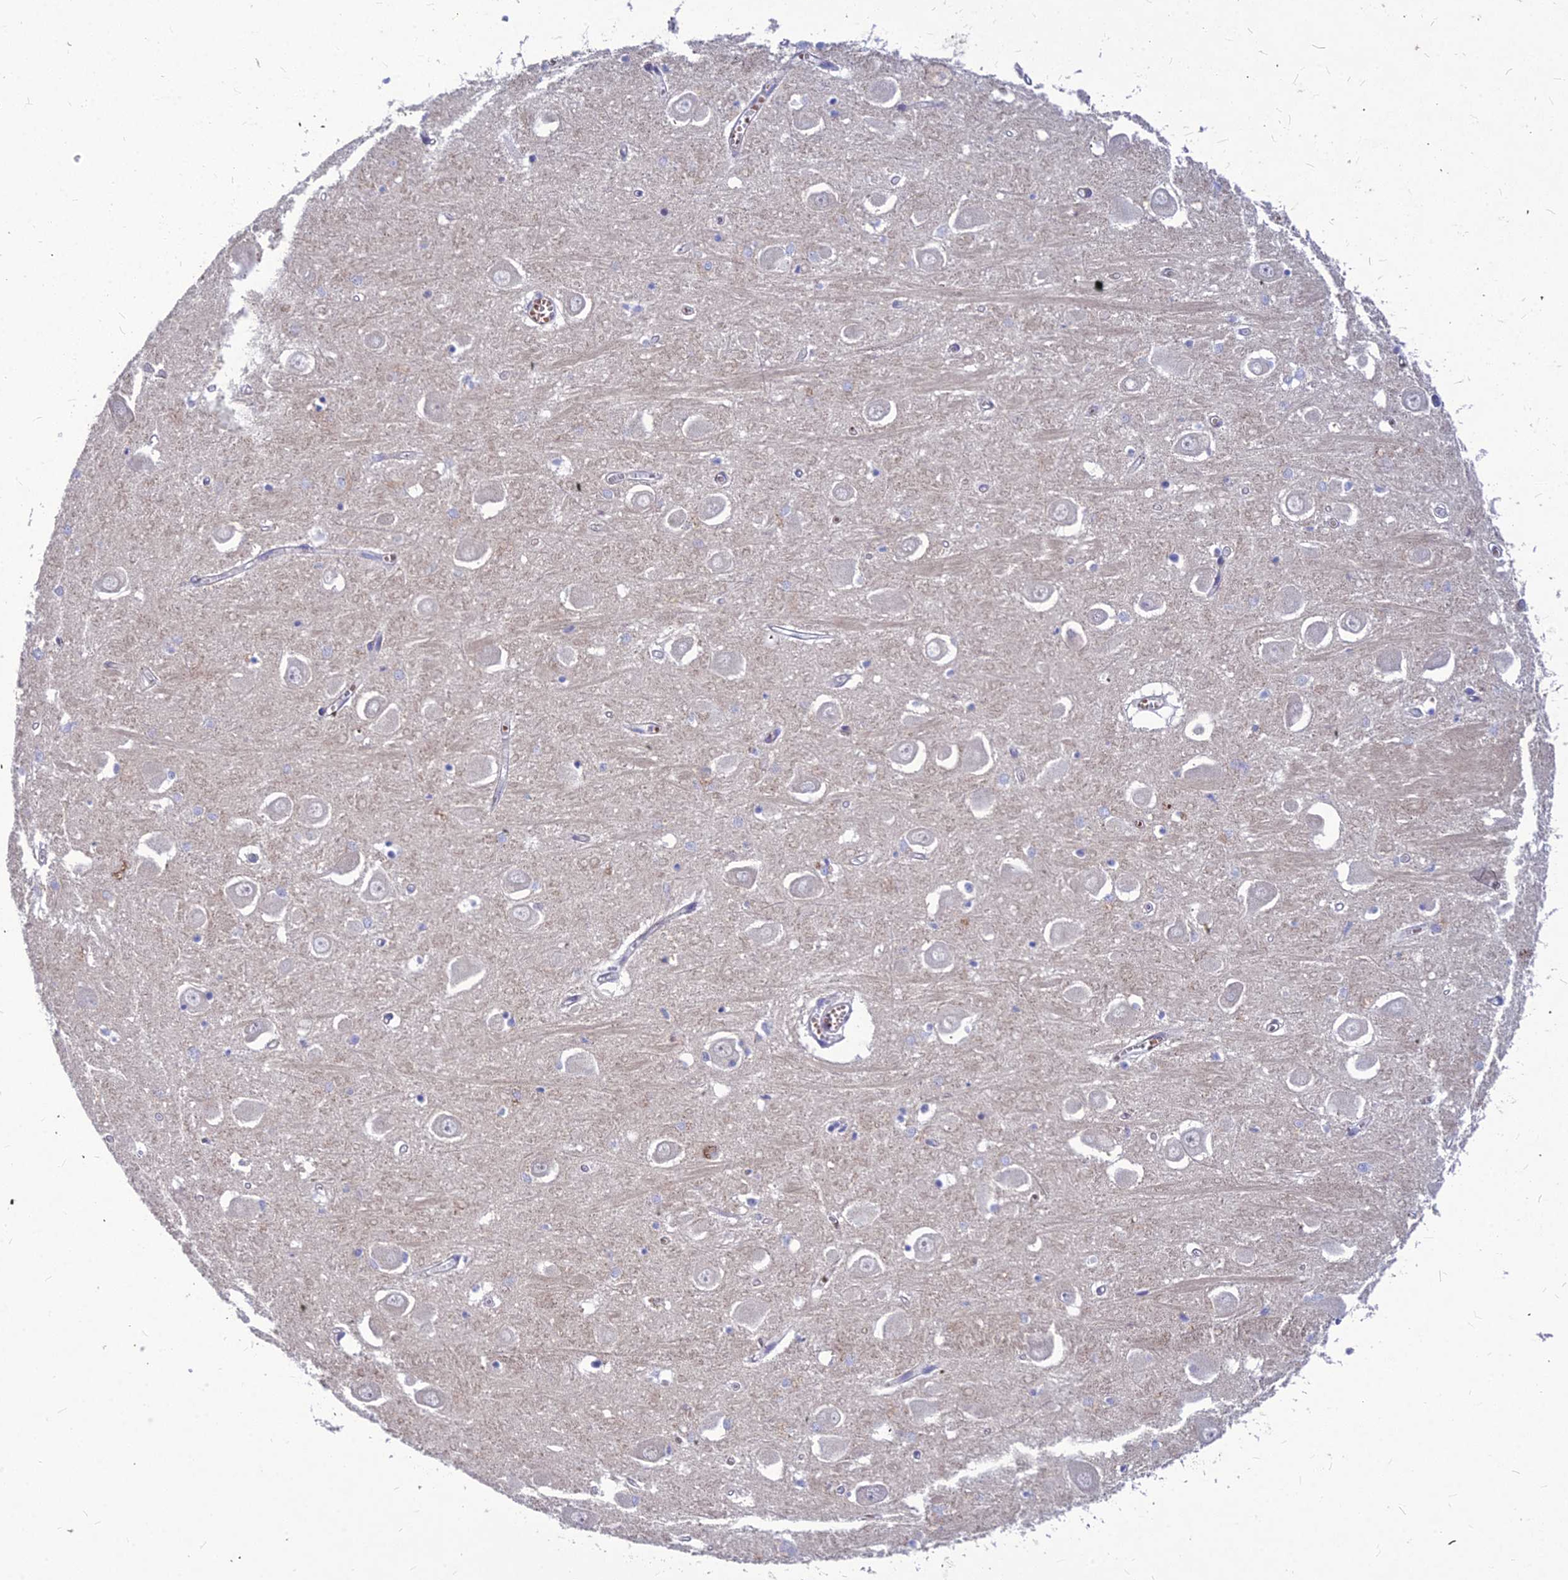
{"staining": {"intensity": "negative", "quantity": "none", "location": "none"}, "tissue": "hippocampus", "cell_type": "Glial cells", "image_type": "normal", "snomed": [{"axis": "morphology", "description": "Normal tissue, NOS"}, {"axis": "topography", "description": "Hippocampus"}], "caption": "The photomicrograph exhibits no staining of glial cells in benign hippocampus.", "gene": "DMRTA1", "patient": {"sex": "male", "age": 70}}